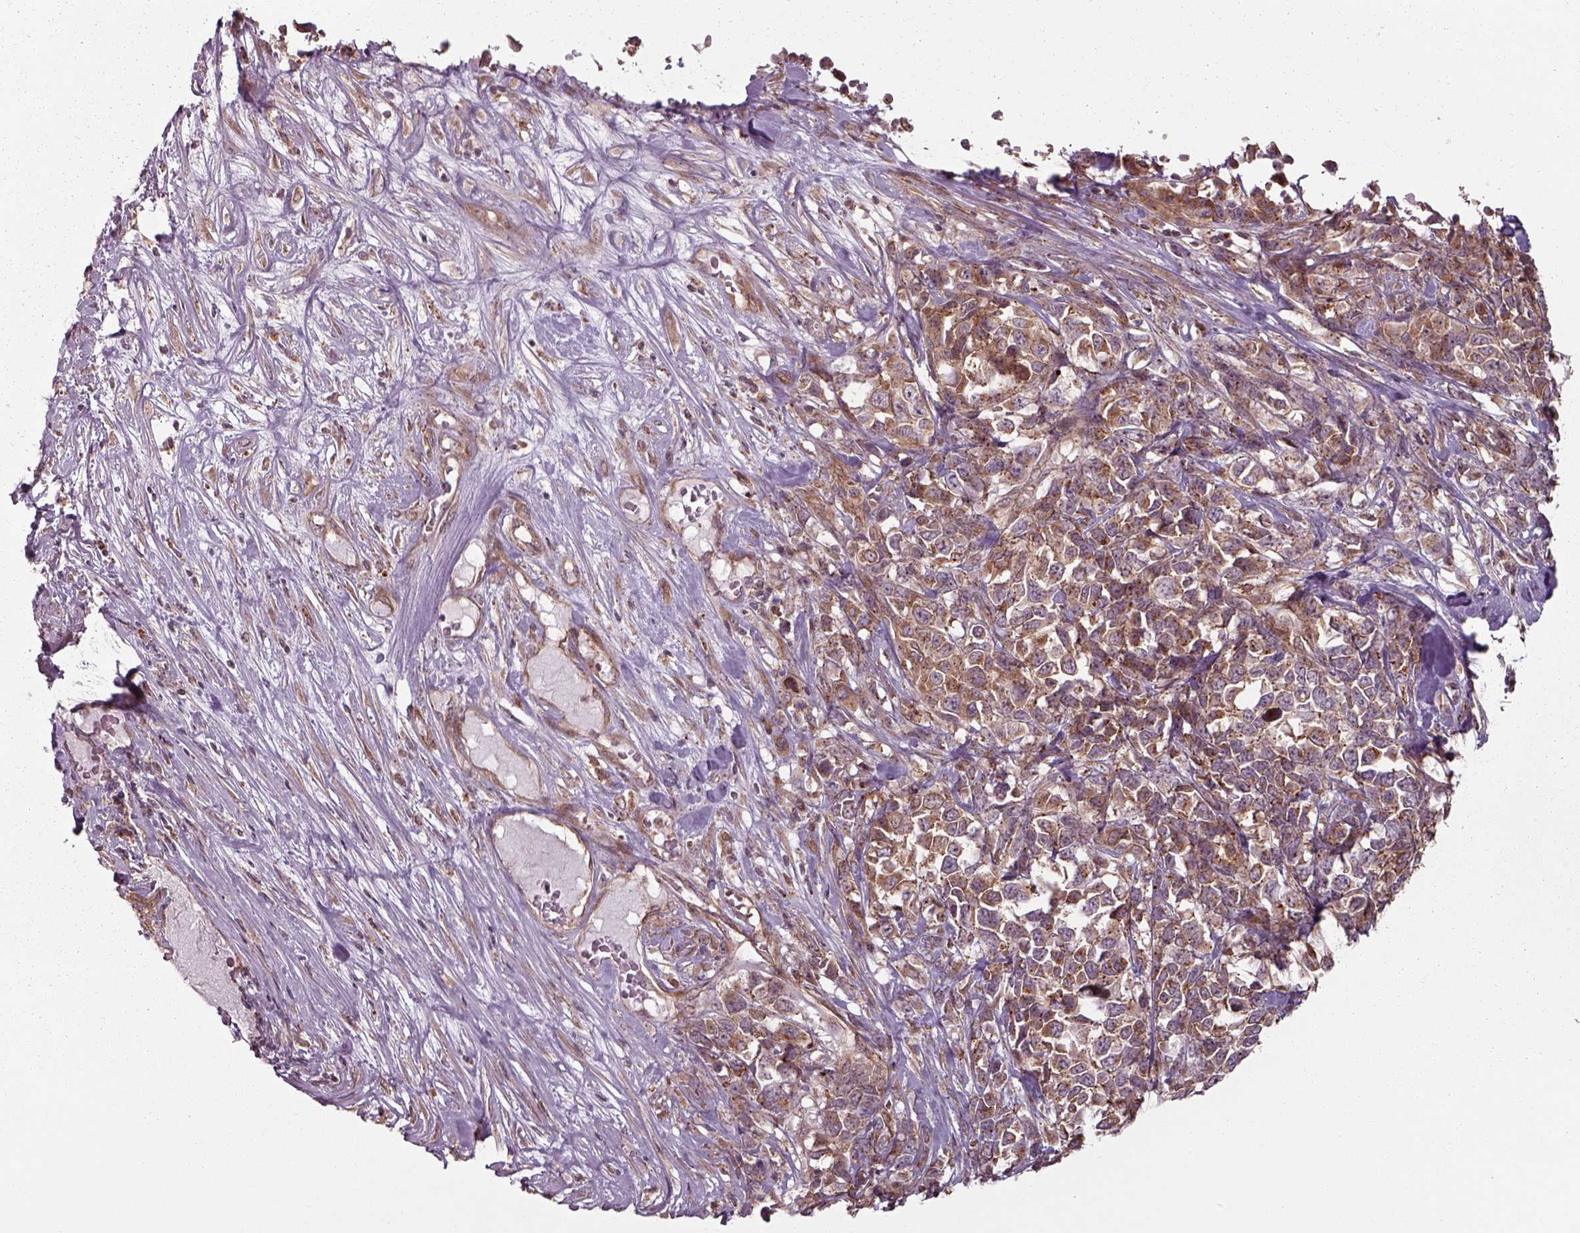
{"staining": {"intensity": "moderate", "quantity": ">75%", "location": "cytoplasmic/membranous"}, "tissue": "melanoma", "cell_type": "Tumor cells", "image_type": "cancer", "snomed": [{"axis": "morphology", "description": "Malignant melanoma, Metastatic site"}, {"axis": "topography", "description": "Skin"}], "caption": "A photomicrograph of melanoma stained for a protein demonstrates moderate cytoplasmic/membranous brown staining in tumor cells.", "gene": "CHMP3", "patient": {"sex": "male", "age": 84}}